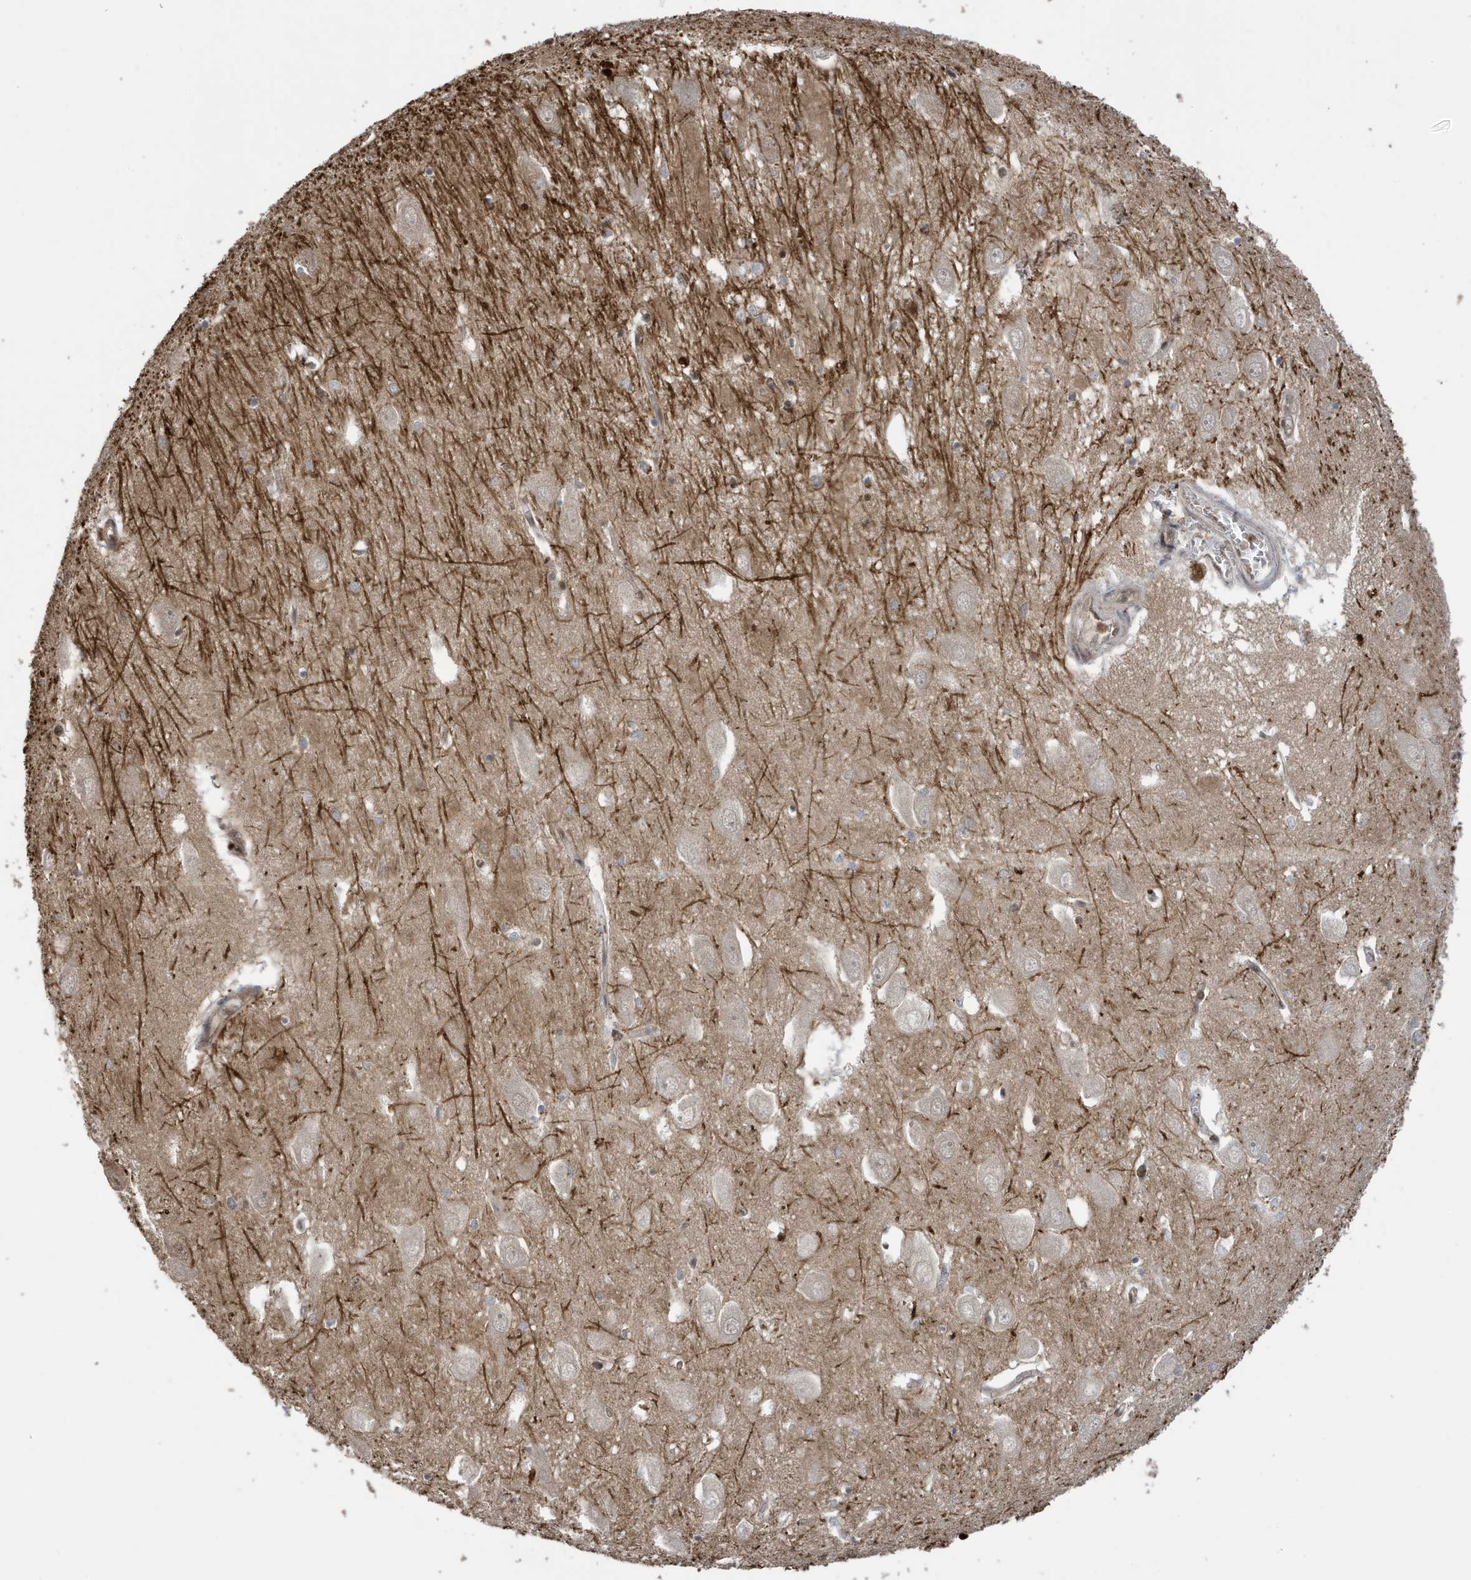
{"staining": {"intensity": "moderate", "quantity": "<25%", "location": "cytoplasmic/membranous,nuclear"}, "tissue": "hippocampus", "cell_type": "Glial cells", "image_type": "normal", "snomed": [{"axis": "morphology", "description": "Normal tissue, NOS"}, {"axis": "topography", "description": "Hippocampus"}], "caption": "Immunohistochemistry (DAB) staining of normal hippocampus reveals moderate cytoplasmic/membranous,nuclear protein expression in approximately <25% of glial cells. The staining was performed using DAB, with brown indicating positive protein expression. Nuclei are stained blue with hematoxylin.", "gene": "UBQLN1", "patient": {"sex": "female", "age": 64}}